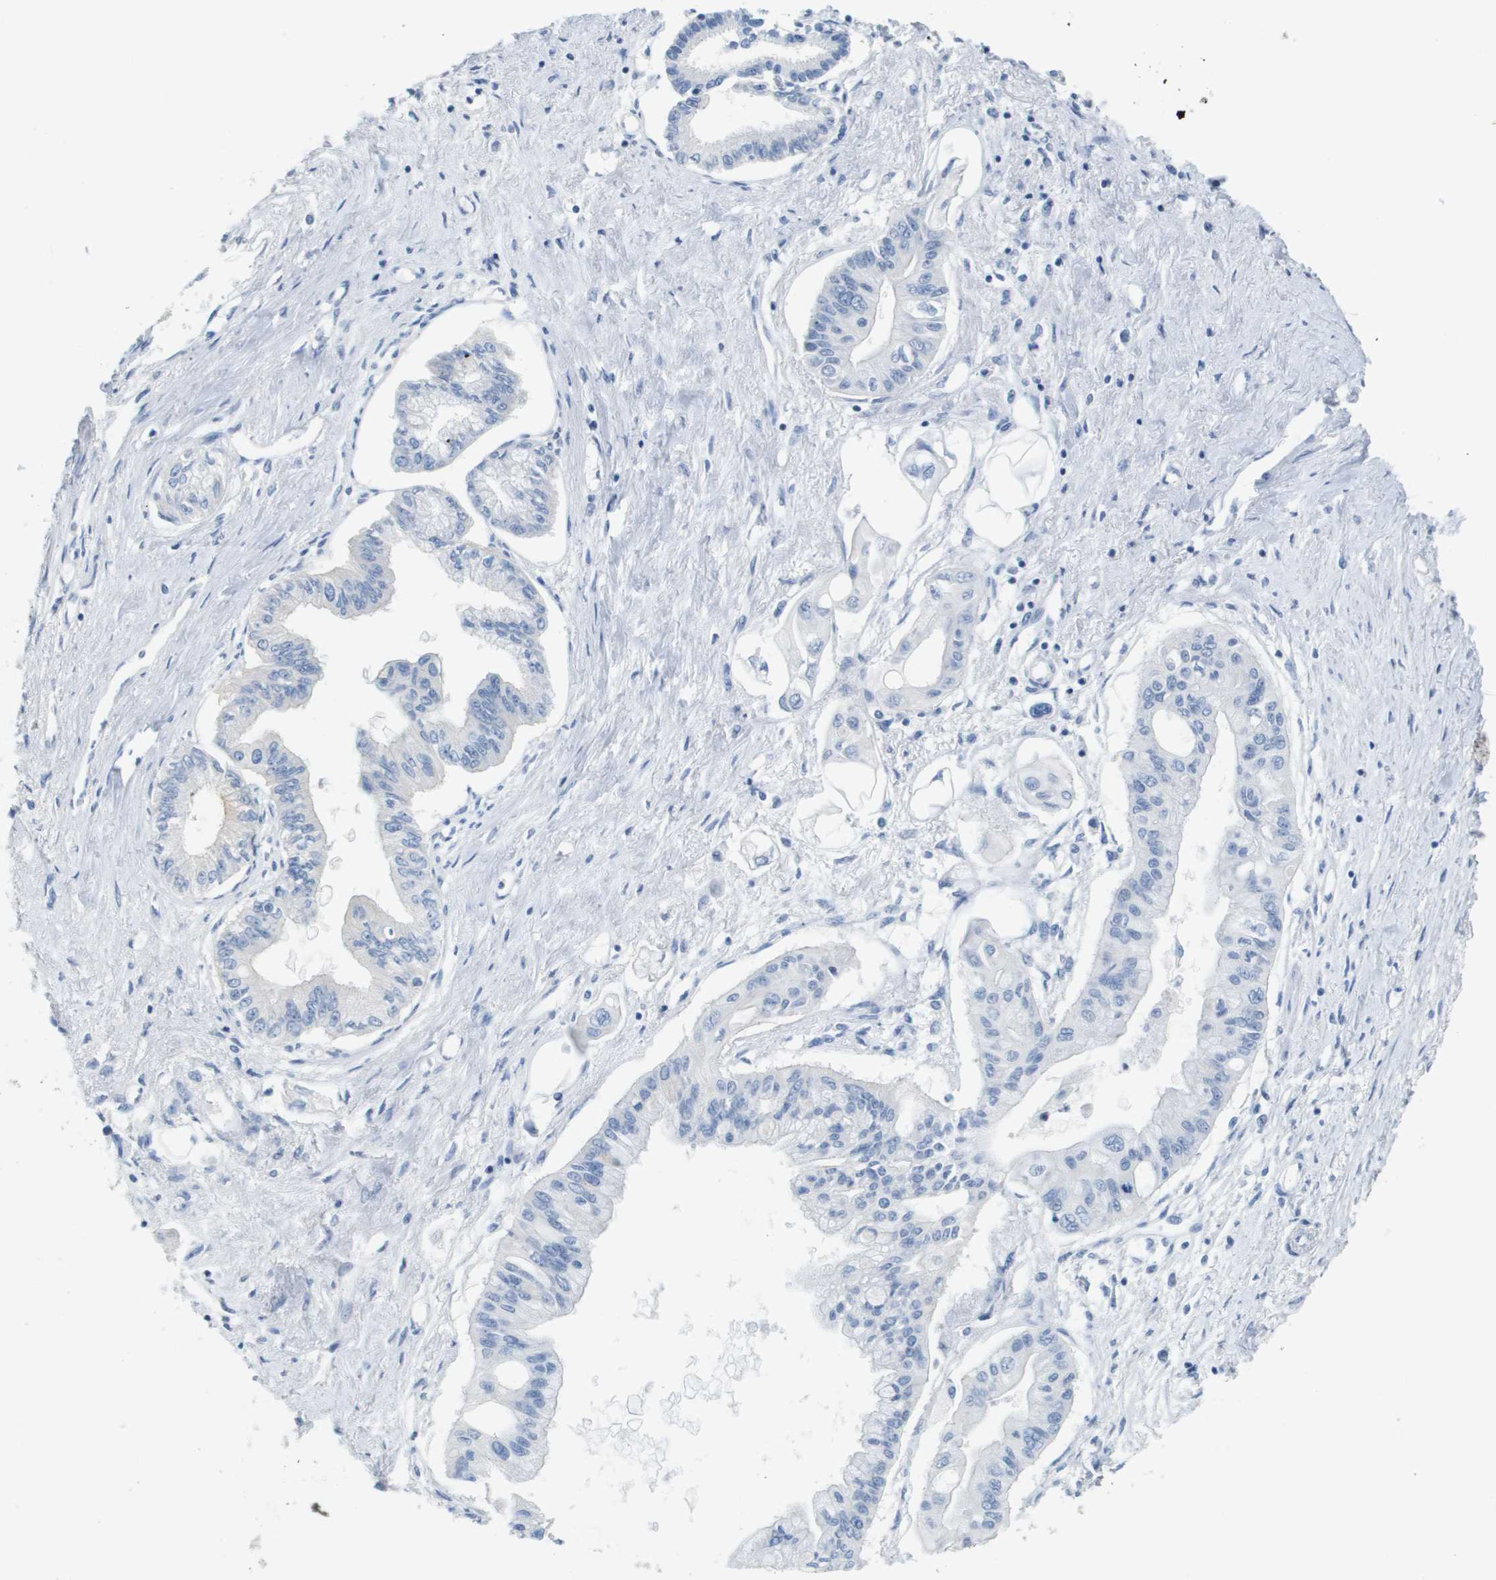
{"staining": {"intensity": "negative", "quantity": "none", "location": "none"}, "tissue": "pancreatic cancer", "cell_type": "Tumor cells", "image_type": "cancer", "snomed": [{"axis": "morphology", "description": "Adenocarcinoma, NOS"}, {"axis": "topography", "description": "Pancreas"}], "caption": "The histopathology image exhibits no staining of tumor cells in pancreatic adenocarcinoma. Nuclei are stained in blue.", "gene": "MT3", "patient": {"sex": "female", "age": 77}}